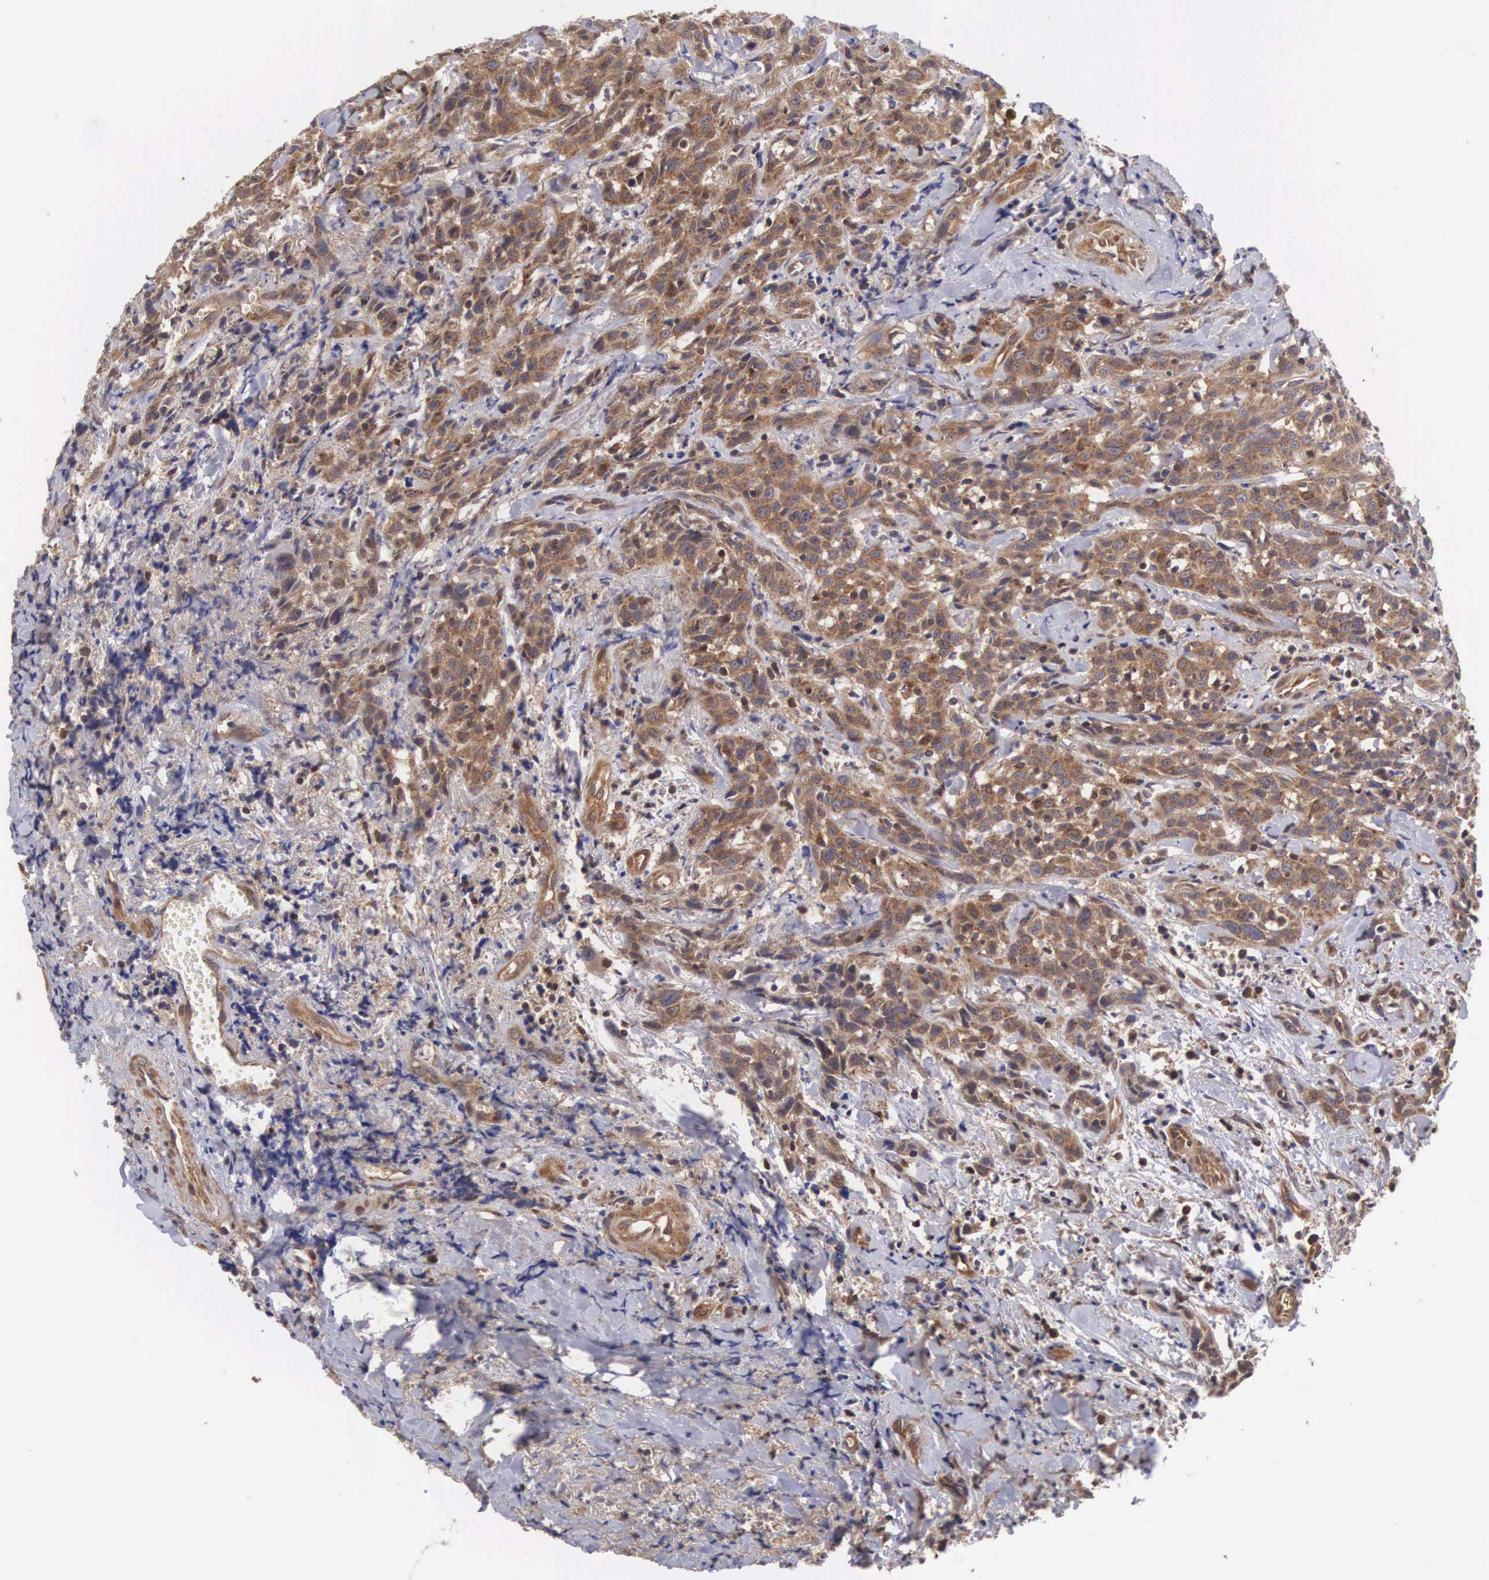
{"staining": {"intensity": "moderate", "quantity": ">75%", "location": "cytoplasmic/membranous"}, "tissue": "head and neck cancer", "cell_type": "Tumor cells", "image_type": "cancer", "snomed": [{"axis": "morphology", "description": "Squamous cell carcinoma, NOS"}, {"axis": "topography", "description": "Oral tissue"}, {"axis": "topography", "description": "Head-Neck"}], "caption": "Tumor cells exhibit medium levels of moderate cytoplasmic/membranous staining in about >75% of cells in human head and neck cancer.", "gene": "DHRS1", "patient": {"sex": "female", "age": 82}}